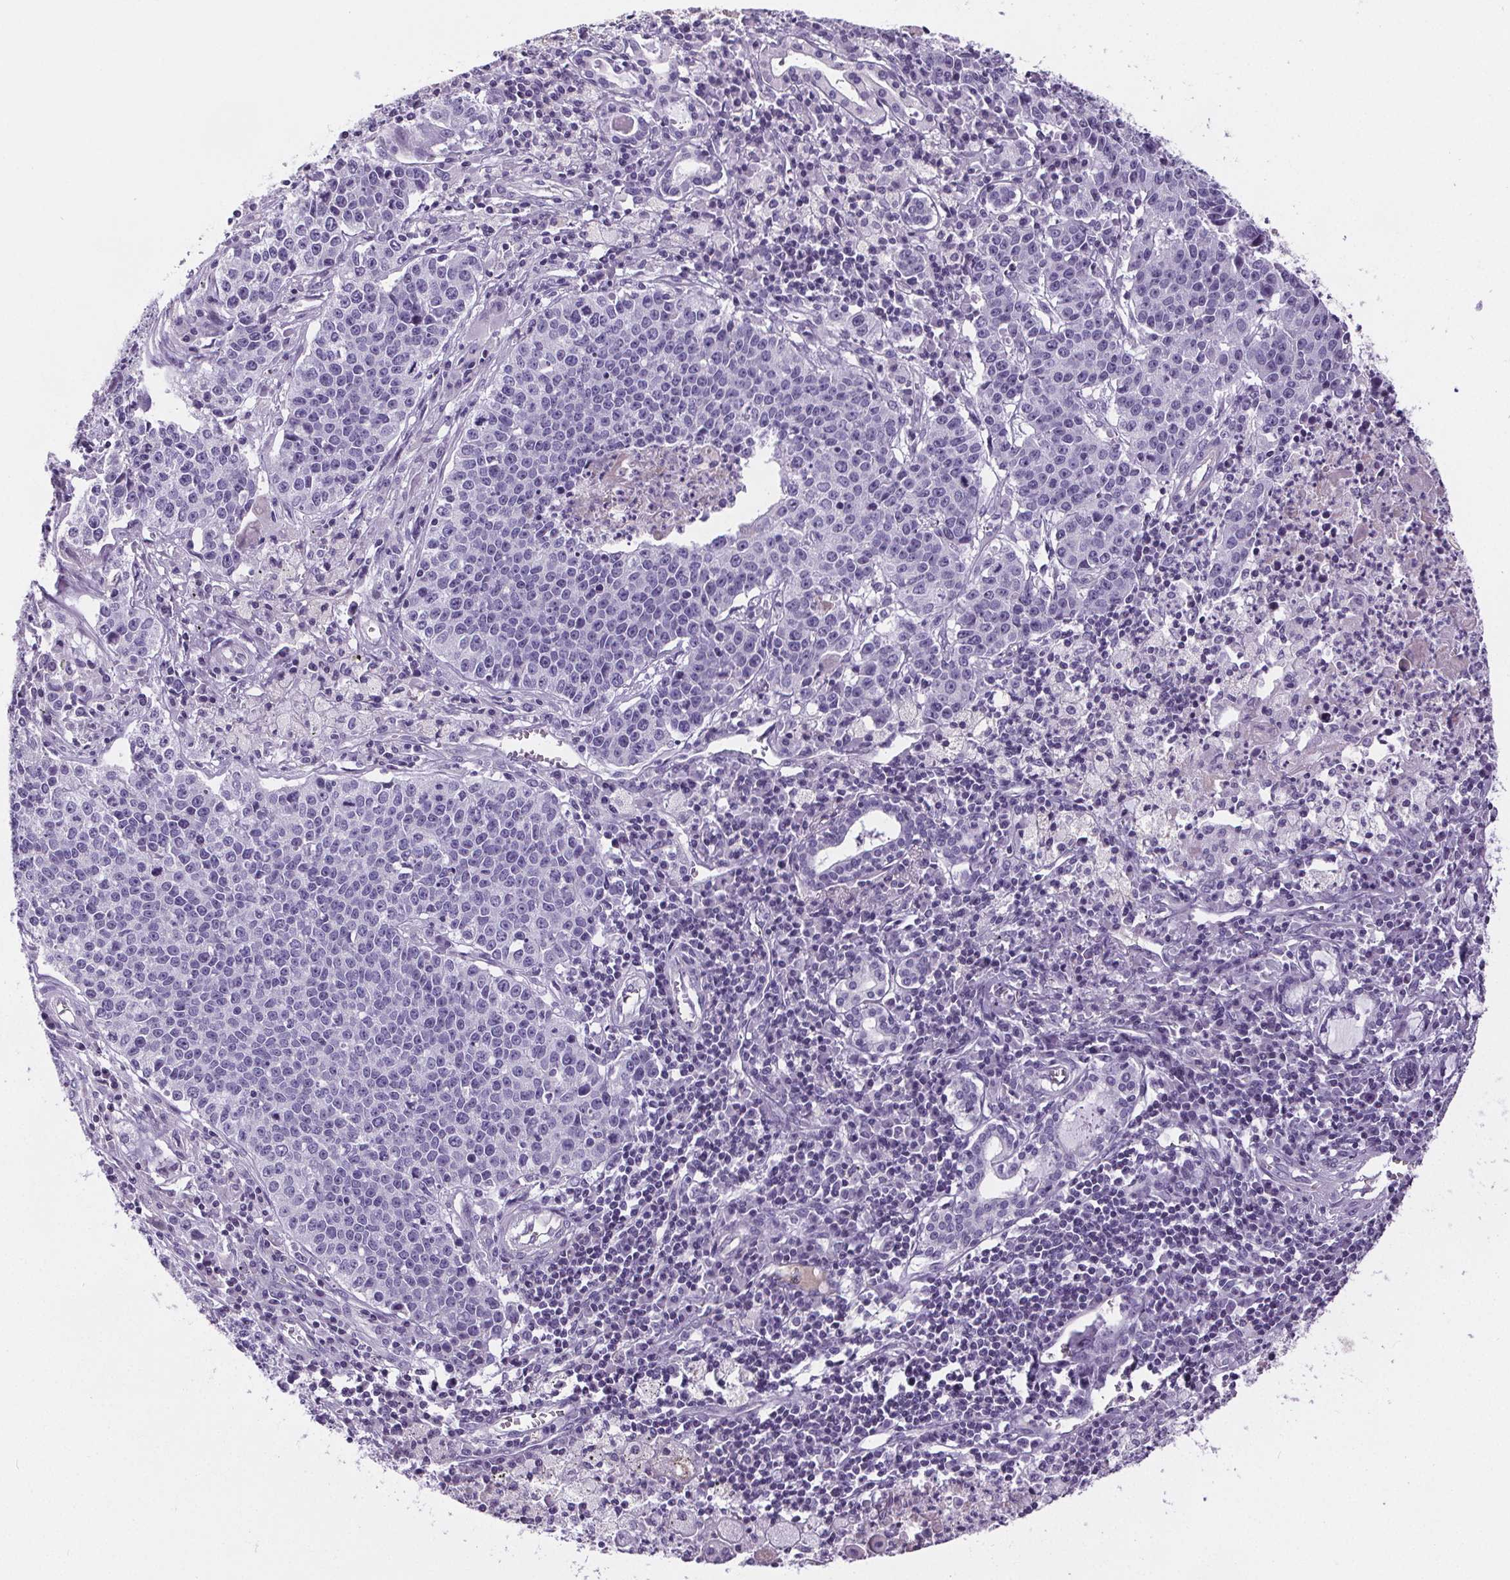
{"staining": {"intensity": "negative", "quantity": "none", "location": "none"}, "tissue": "lung cancer", "cell_type": "Tumor cells", "image_type": "cancer", "snomed": [{"axis": "morphology", "description": "Squamous cell carcinoma, NOS"}, {"axis": "morphology", "description": "Squamous cell carcinoma, metastatic, NOS"}, {"axis": "topography", "description": "Lung"}, {"axis": "topography", "description": "Pleura, NOS"}], "caption": "A micrograph of metastatic squamous cell carcinoma (lung) stained for a protein reveals no brown staining in tumor cells.", "gene": "CD5L", "patient": {"sex": "male", "age": 72}}